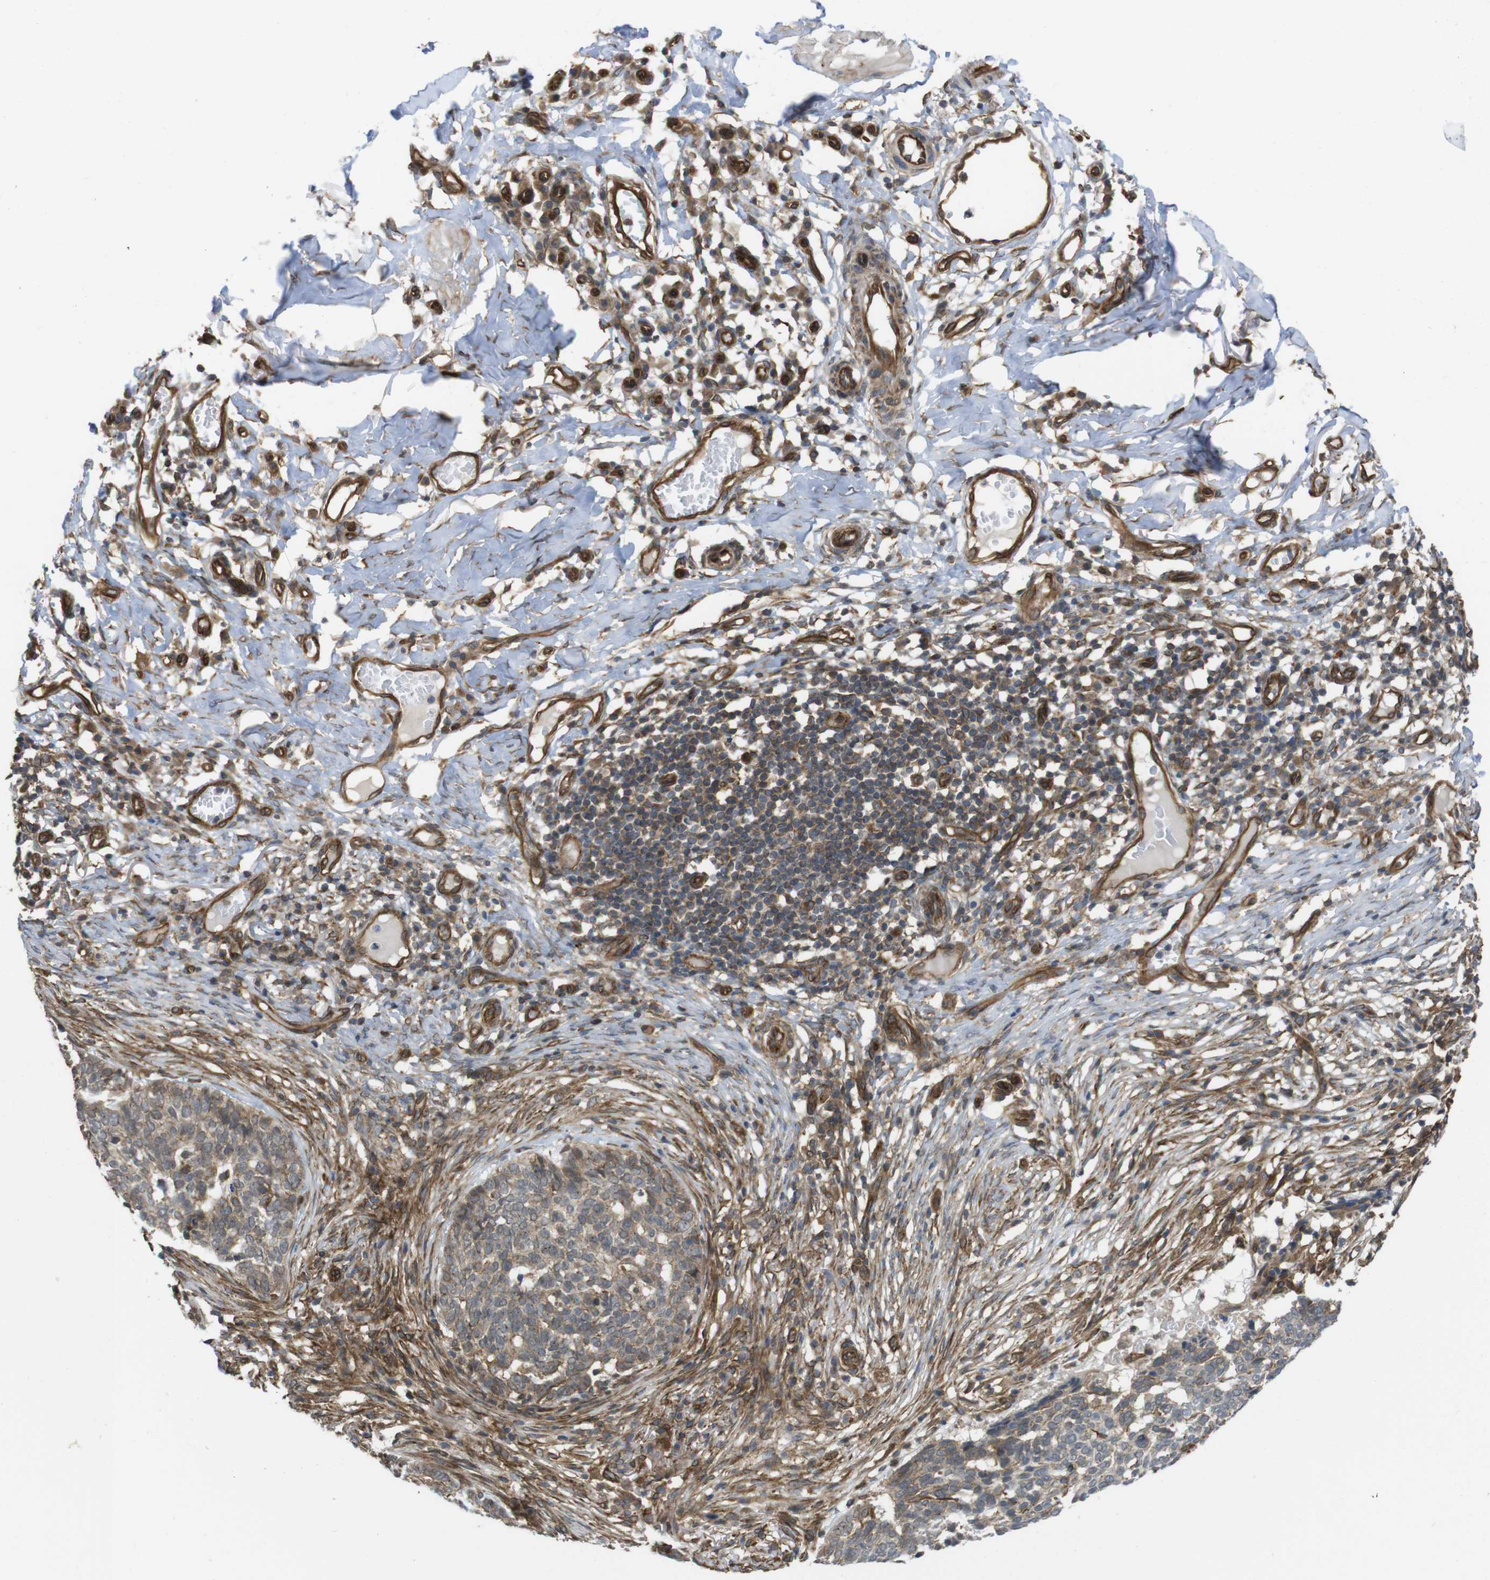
{"staining": {"intensity": "weak", "quantity": ">75%", "location": "cytoplasmic/membranous"}, "tissue": "skin cancer", "cell_type": "Tumor cells", "image_type": "cancer", "snomed": [{"axis": "morphology", "description": "Basal cell carcinoma"}, {"axis": "topography", "description": "Skin"}], "caption": "Skin cancer (basal cell carcinoma) stained with DAB (3,3'-diaminobenzidine) immunohistochemistry displays low levels of weak cytoplasmic/membranous positivity in about >75% of tumor cells.", "gene": "ZDHHC5", "patient": {"sex": "male", "age": 85}}